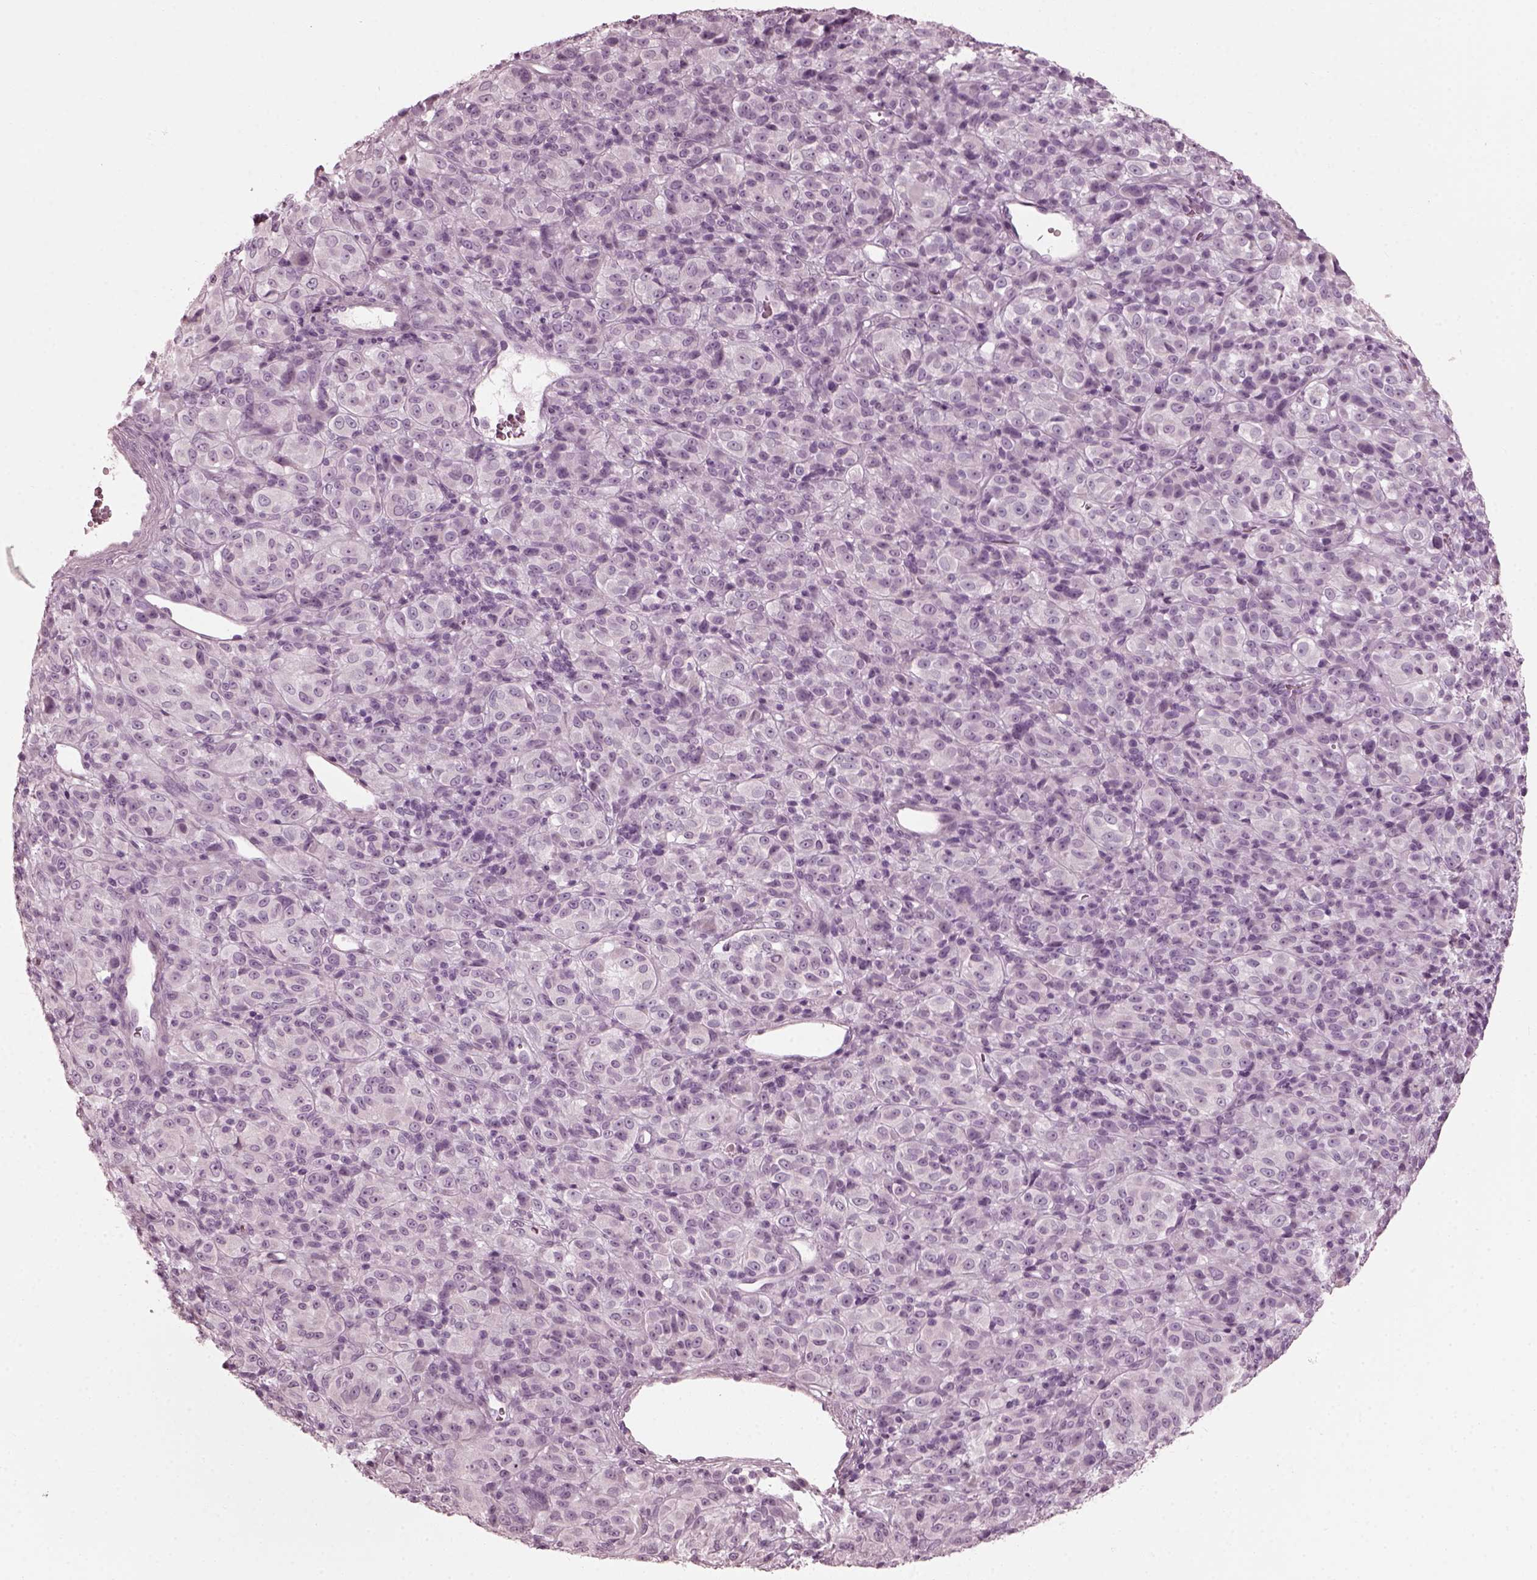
{"staining": {"intensity": "negative", "quantity": "none", "location": "none"}, "tissue": "melanoma", "cell_type": "Tumor cells", "image_type": "cancer", "snomed": [{"axis": "morphology", "description": "Malignant melanoma, Metastatic site"}, {"axis": "topography", "description": "Brain"}], "caption": "Malignant melanoma (metastatic site) was stained to show a protein in brown. There is no significant positivity in tumor cells.", "gene": "SAXO2", "patient": {"sex": "female", "age": 56}}